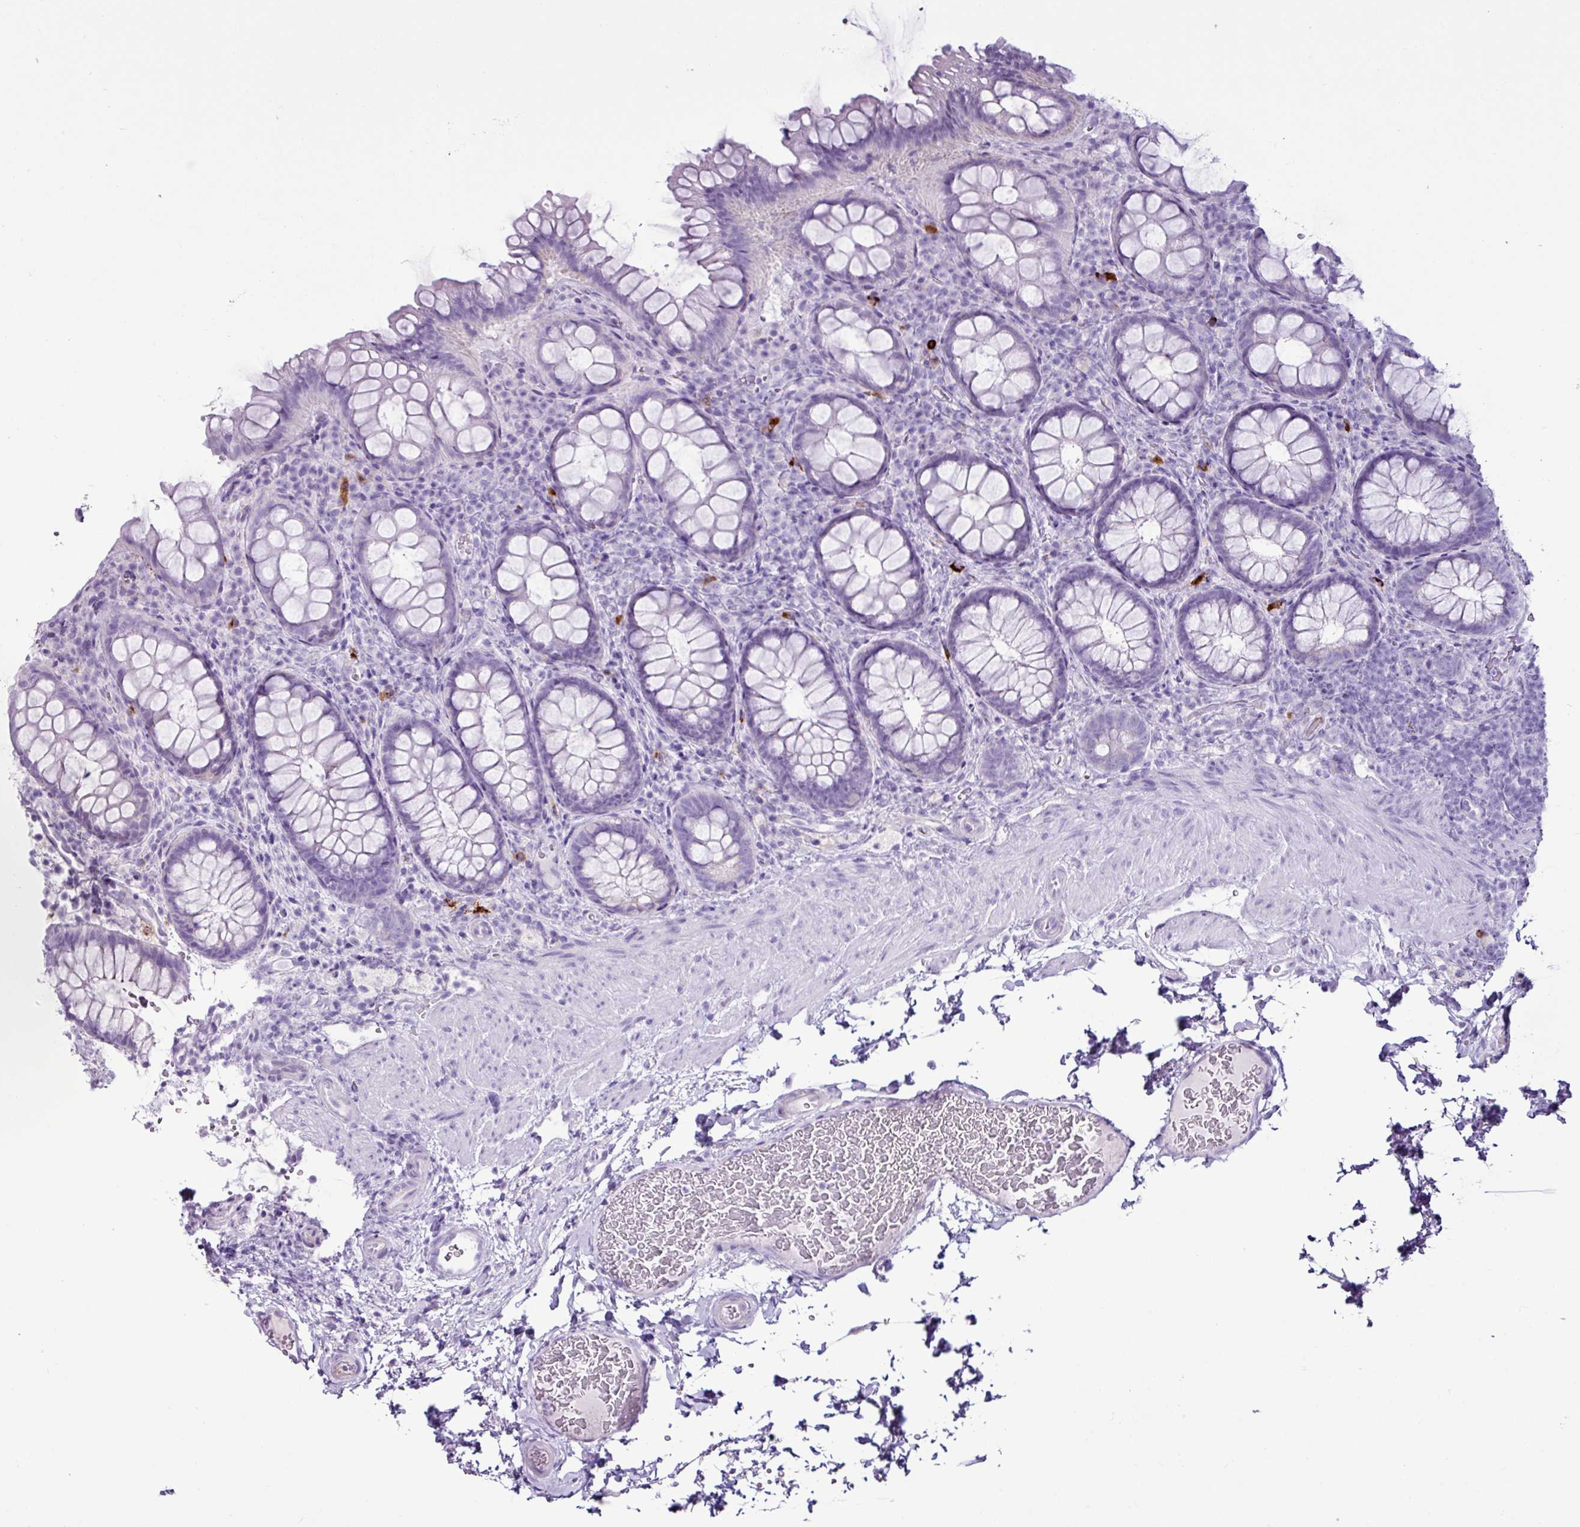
{"staining": {"intensity": "negative", "quantity": "none", "location": "none"}, "tissue": "rectum", "cell_type": "Glandular cells", "image_type": "normal", "snomed": [{"axis": "morphology", "description": "Normal tissue, NOS"}, {"axis": "topography", "description": "Rectum"}], "caption": "Immunohistochemistry (IHC) of normal human rectum exhibits no staining in glandular cells.", "gene": "LILRB4", "patient": {"sex": "female", "age": 69}}